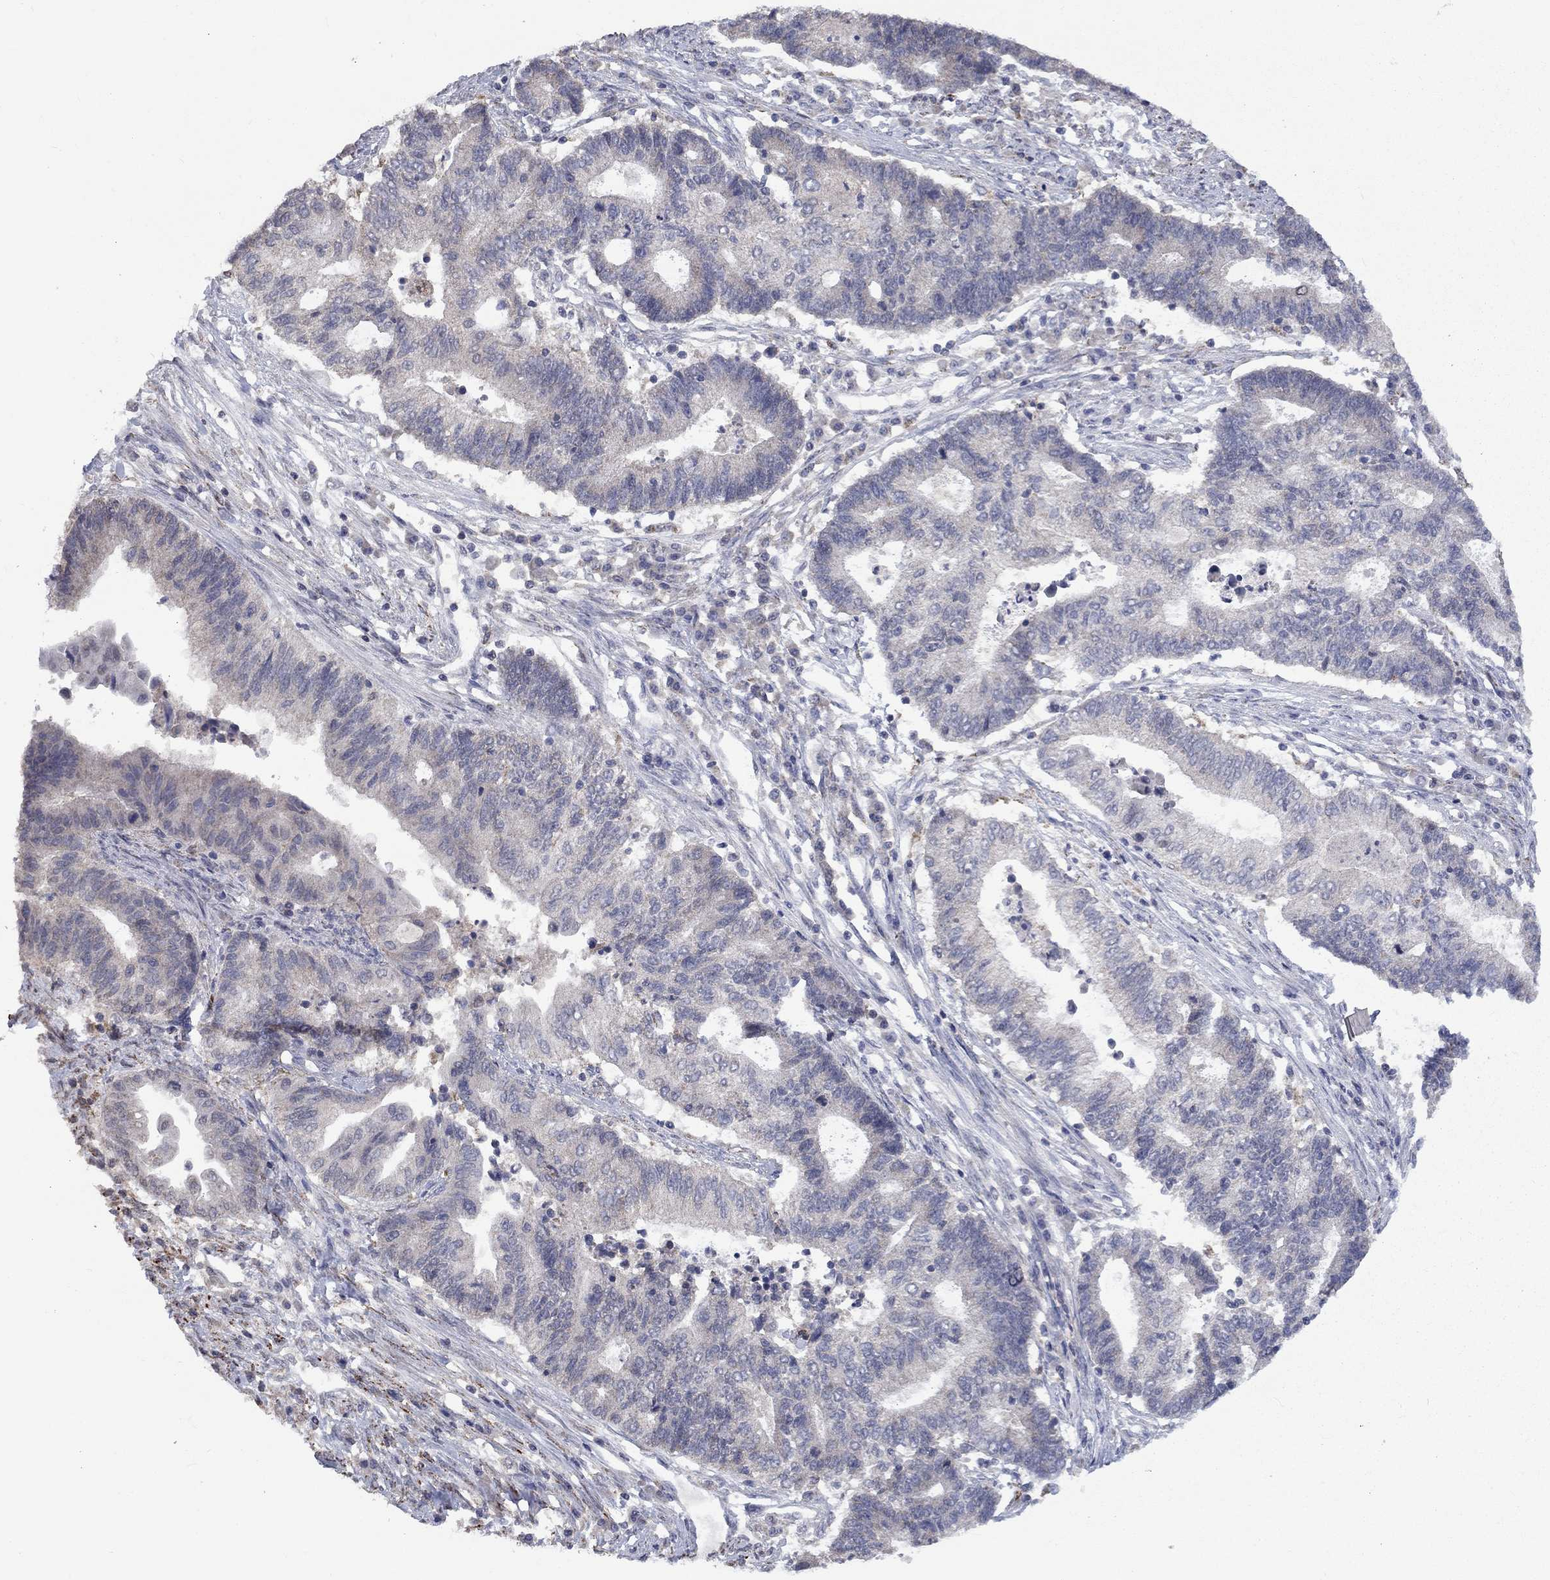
{"staining": {"intensity": "negative", "quantity": "none", "location": "none"}, "tissue": "endometrial cancer", "cell_type": "Tumor cells", "image_type": "cancer", "snomed": [{"axis": "morphology", "description": "Adenocarcinoma, NOS"}, {"axis": "topography", "description": "Uterus"}, {"axis": "topography", "description": "Endometrium"}], "caption": "High power microscopy histopathology image of an immunohistochemistry photomicrograph of endometrial cancer, revealing no significant positivity in tumor cells.", "gene": "SPATA33", "patient": {"sex": "female", "age": 54}}